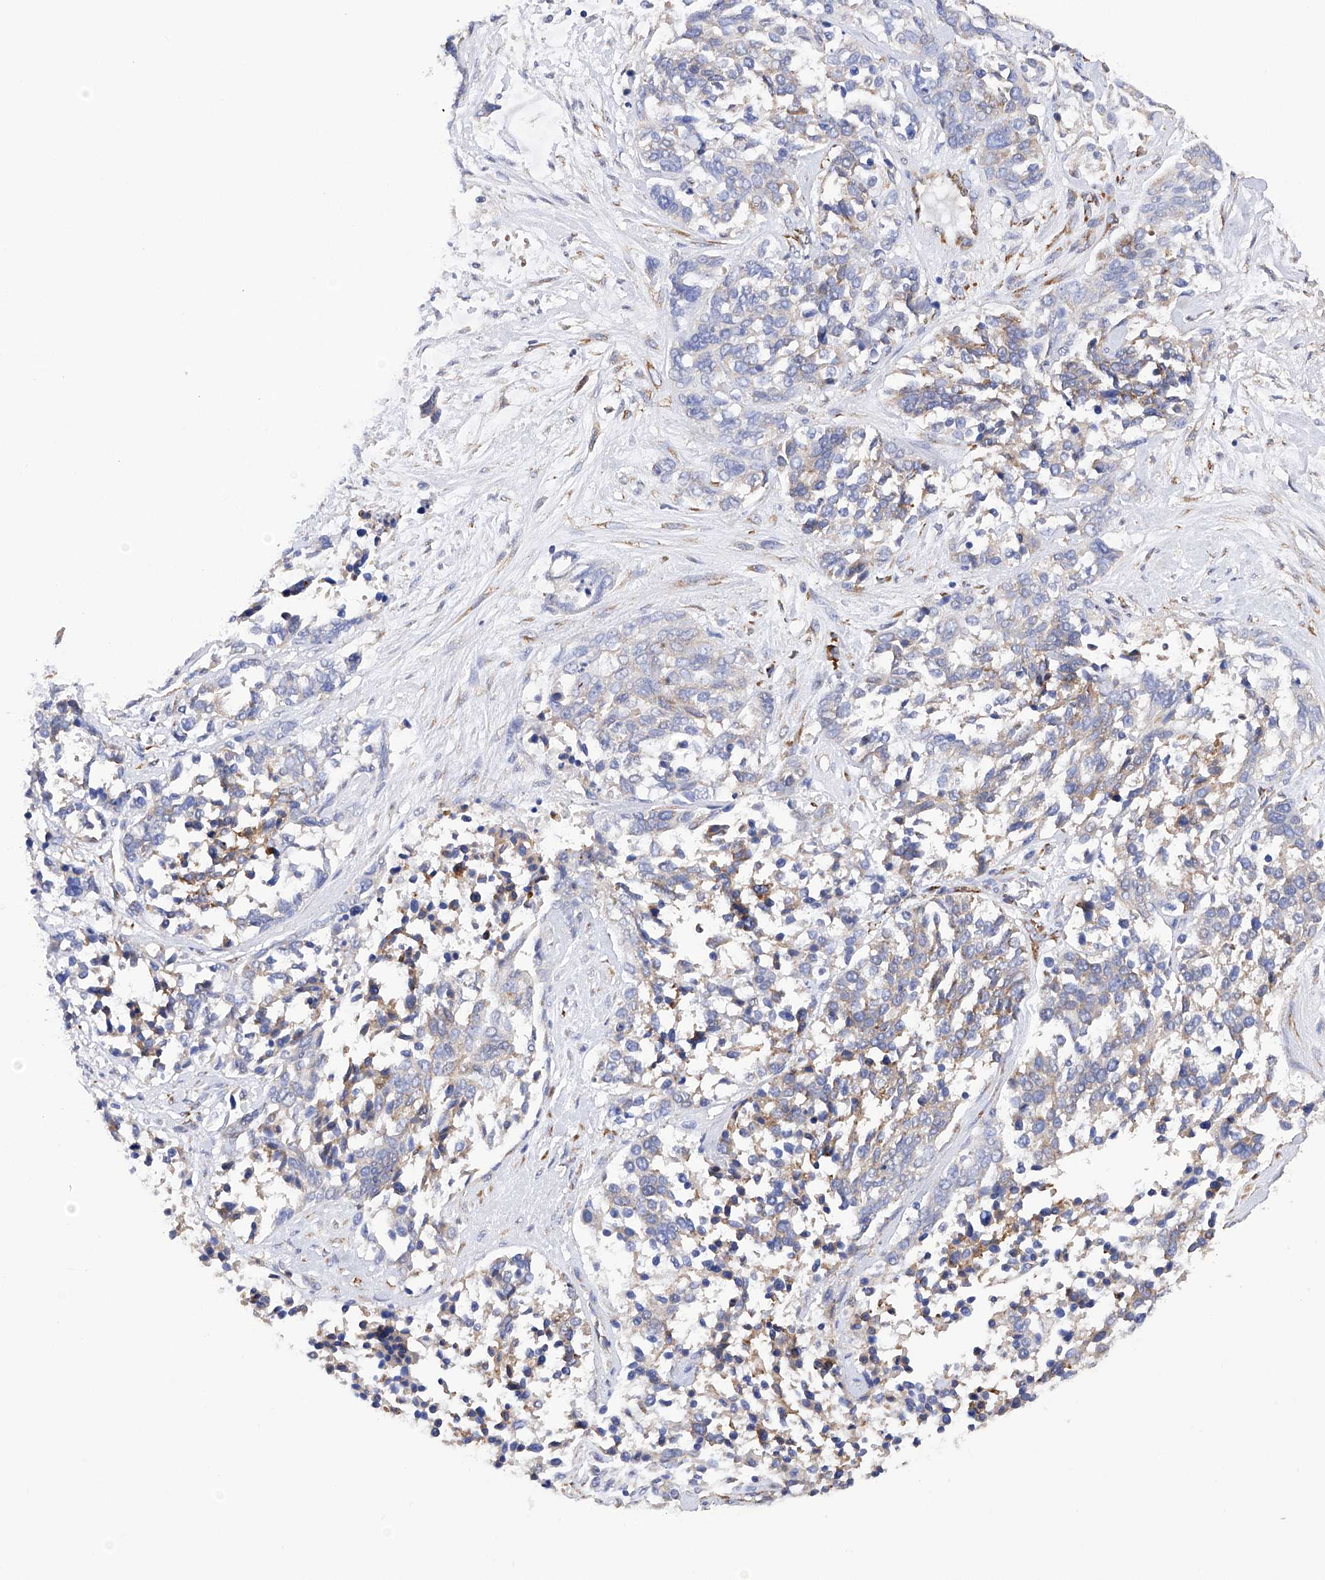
{"staining": {"intensity": "weak", "quantity": "25%-75%", "location": "cytoplasmic/membranous"}, "tissue": "ovarian cancer", "cell_type": "Tumor cells", "image_type": "cancer", "snomed": [{"axis": "morphology", "description": "Cystadenocarcinoma, serous, NOS"}, {"axis": "topography", "description": "Ovary"}], "caption": "Immunohistochemistry (IHC) photomicrograph of serous cystadenocarcinoma (ovarian) stained for a protein (brown), which shows low levels of weak cytoplasmic/membranous positivity in about 25%-75% of tumor cells.", "gene": "PDIA5", "patient": {"sex": "female", "age": 44}}